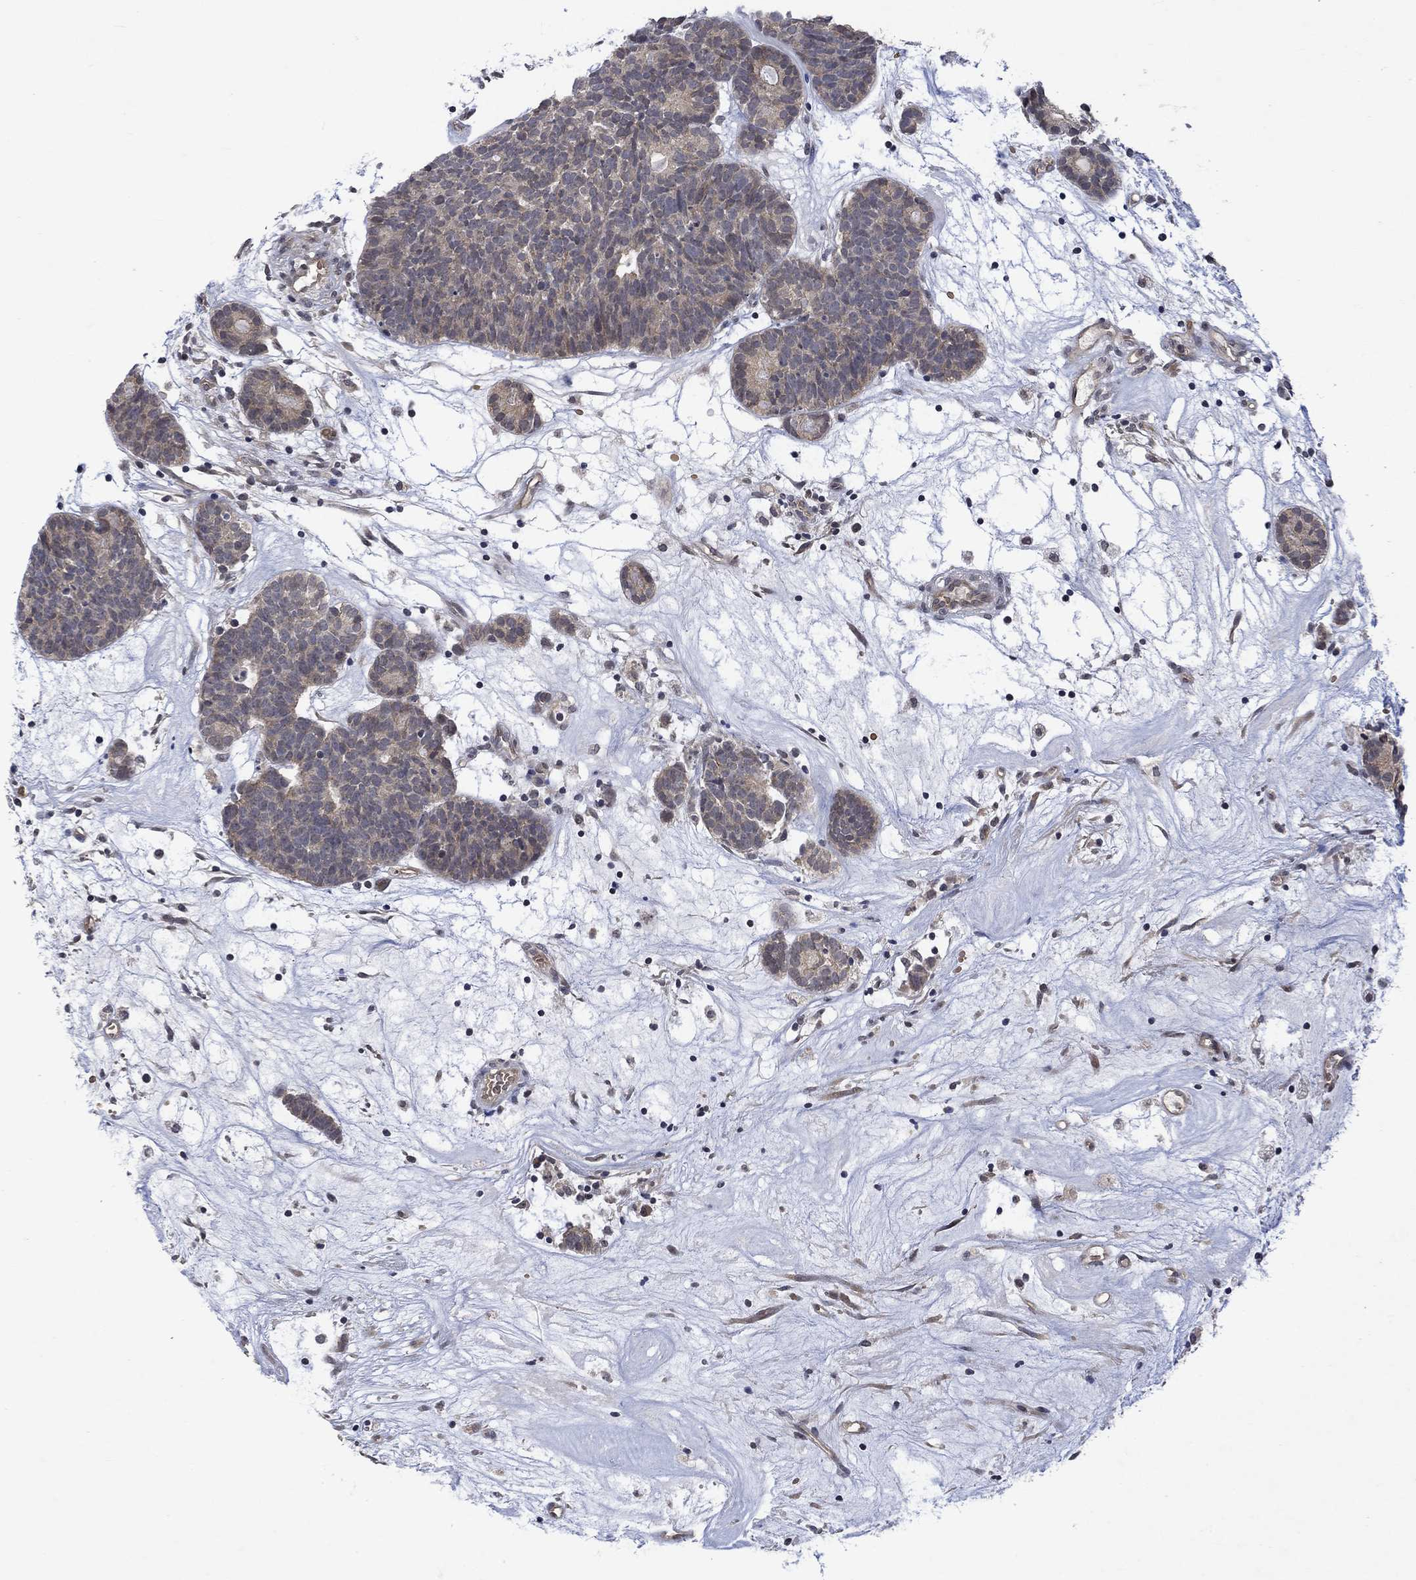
{"staining": {"intensity": "negative", "quantity": "none", "location": "none"}, "tissue": "head and neck cancer", "cell_type": "Tumor cells", "image_type": "cancer", "snomed": [{"axis": "morphology", "description": "Adenocarcinoma, NOS"}, {"axis": "topography", "description": "Head-Neck"}], "caption": "Immunohistochemical staining of human adenocarcinoma (head and neck) shows no significant staining in tumor cells.", "gene": "GRIN2D", "patient": {"sex": "female", "age": 81}}